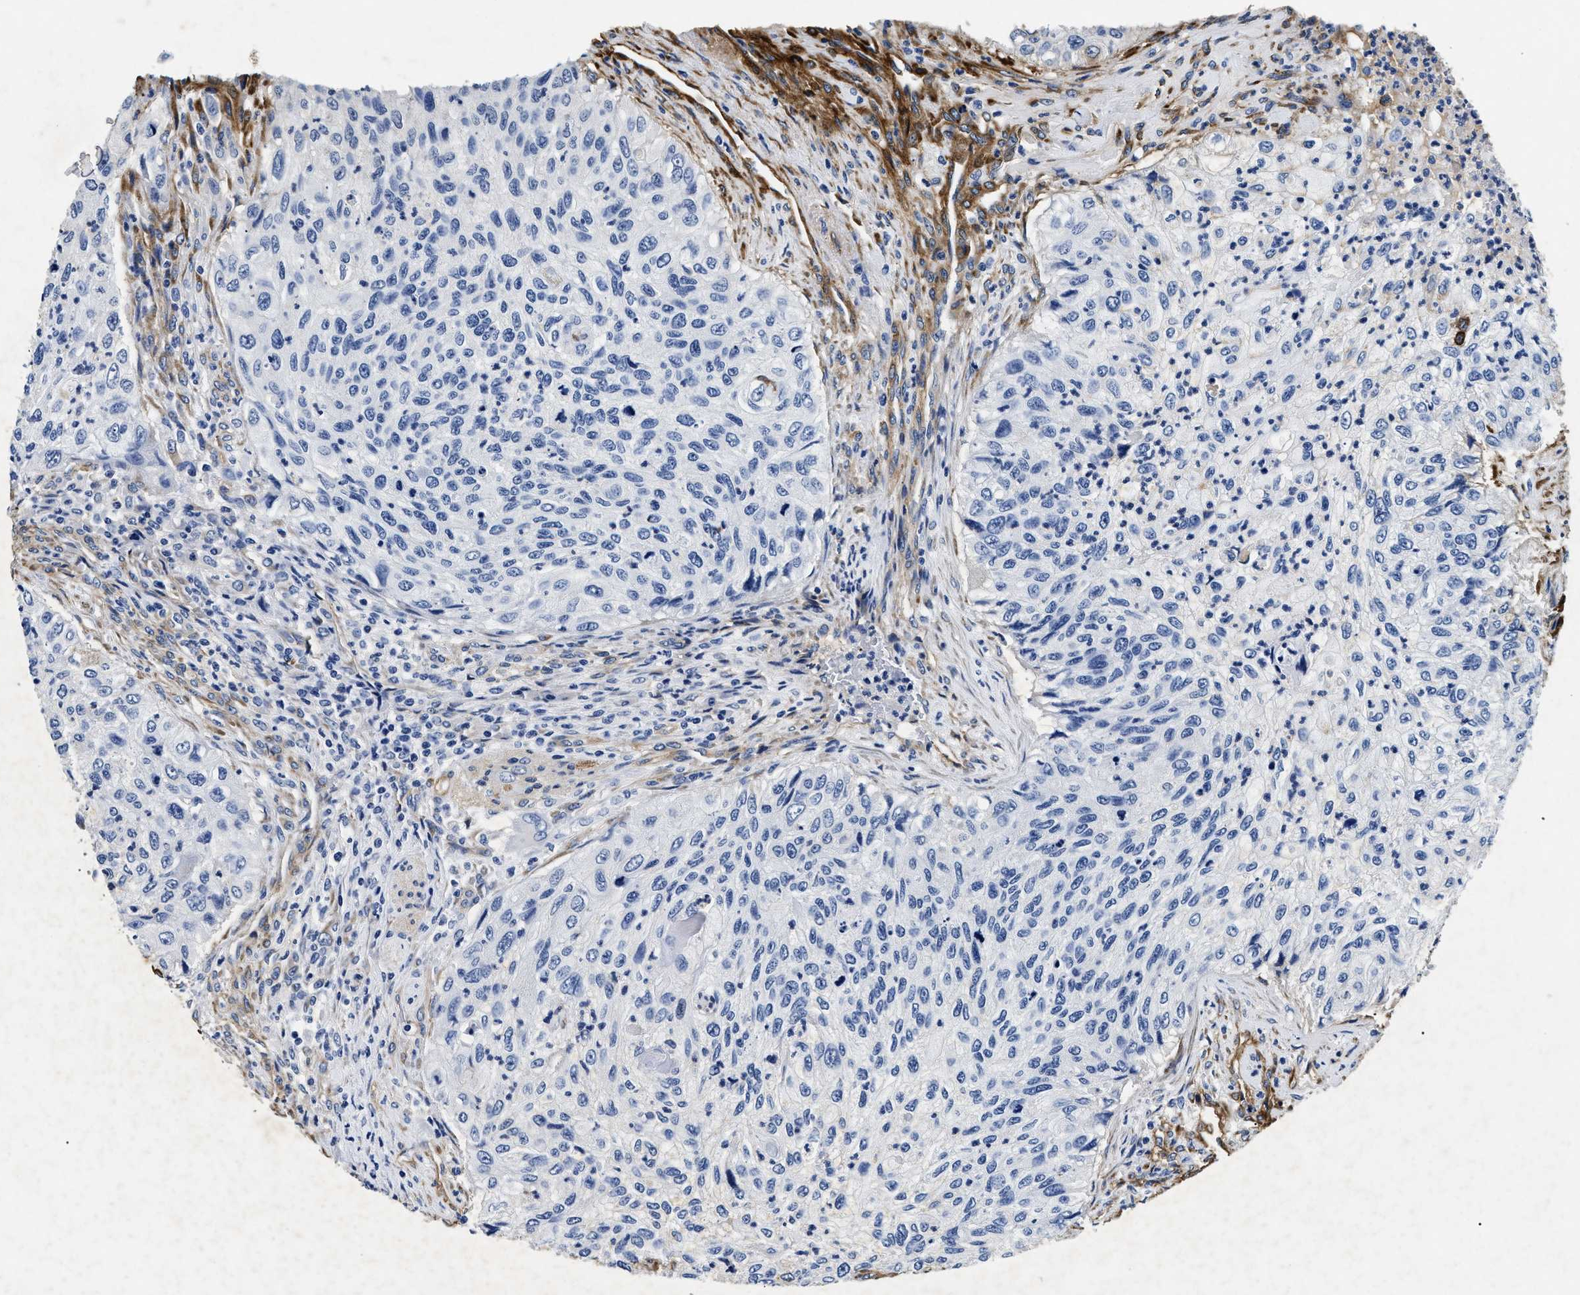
{"staining": {"intensity": "negative", "quantity": "none", "location": "none"}, "tissue": "urothelial cancer", "cell_type": "Tumor cells", "image_type": "cancer", "snomed": [{"axis": "morphology", "description": "Urothelial carcinoma, High grade"}, {"axis": "topography", "description": "Urinary bladder"}], "caption": "High-grade urothelial carcinoma was stained to show a protein in brown. There is no significant expression in tumor cells. The staining is performed using DAB brown chromogen with nuclei counter-stained in using hematoxylin.", "gene": "LAMA3", "patient": {"sex": "female", "age": 60}}